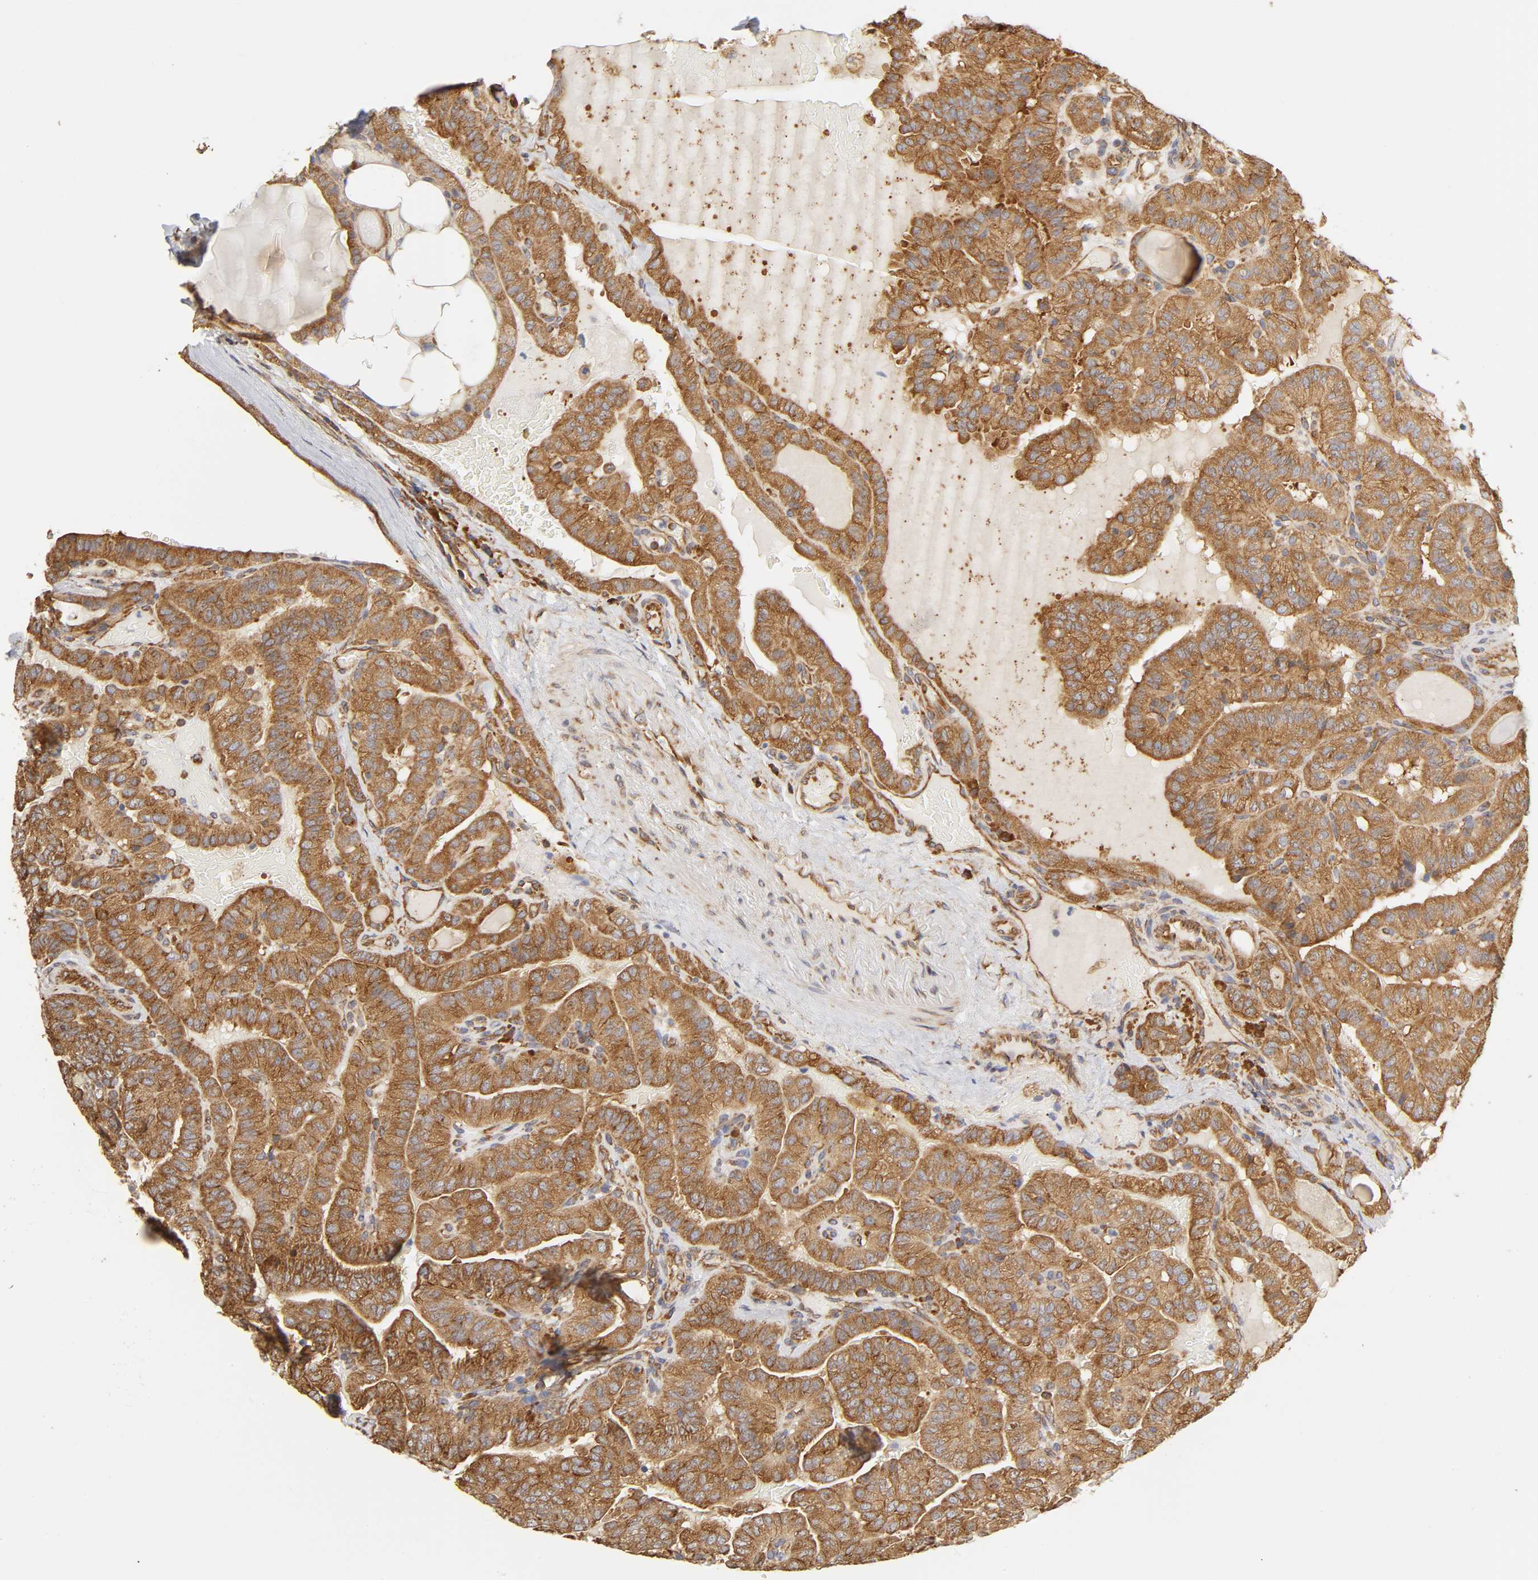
{"staining": {"intensity": "strong", "quantity": ">75%", "location": "cytoplasmic/membranous"}, "tissue": "thyroid cancer", "cell_type": "Tumor cells", "image_type": "cancer", "snomed": [{"axis": "morphology", "description": "Papillary adenocarcinoma, NOS"}, {"axis": "topography", "description": "Thyroid gland"}], "caption": "Papillary adenocarcinoma (thyroid) was stained to show a protein in brown. There is high levels of strong cytoplasmic/membranous positivity in approximately >75% of tumor cells.", "gene": "RPL14", "patient": {"sex": "male", "age": 77}}